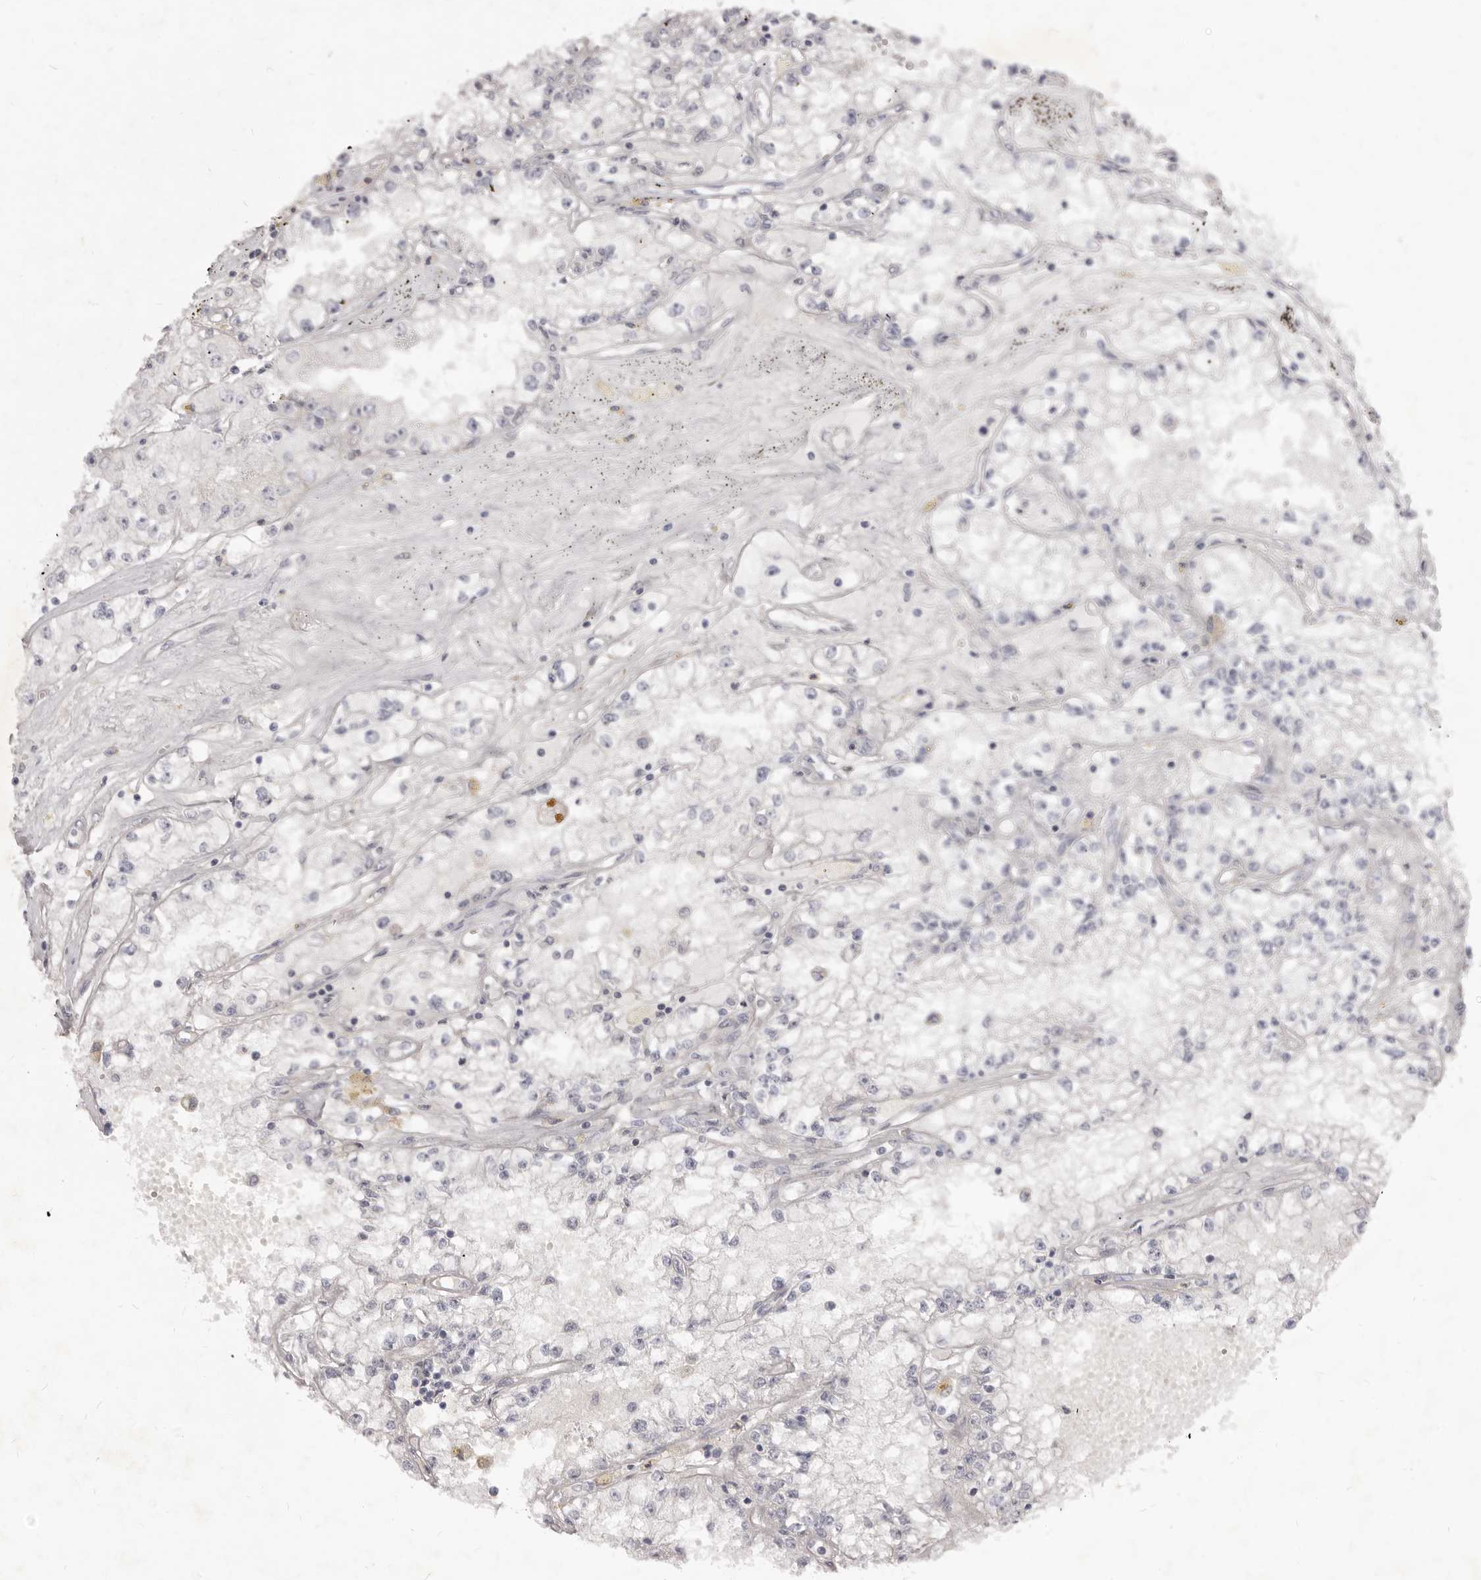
{"staining": {"intensity": "negative", "quantity": "none", "location": "none"}, "tissue": "renal cancer", "cell_type": "Tumor cells", "image_type": "cancer", "snomed": [{"axis": "morphology", "description": "Adenocarcinoma, NOS"}, {"axis": "topography", "description": "Kidney"}], "caption": "Tumor cells show no significant positivity in adenocarcinoma (renal).", "gene": "KIF2B", "patient": {"sex": "male", "age": 56}}